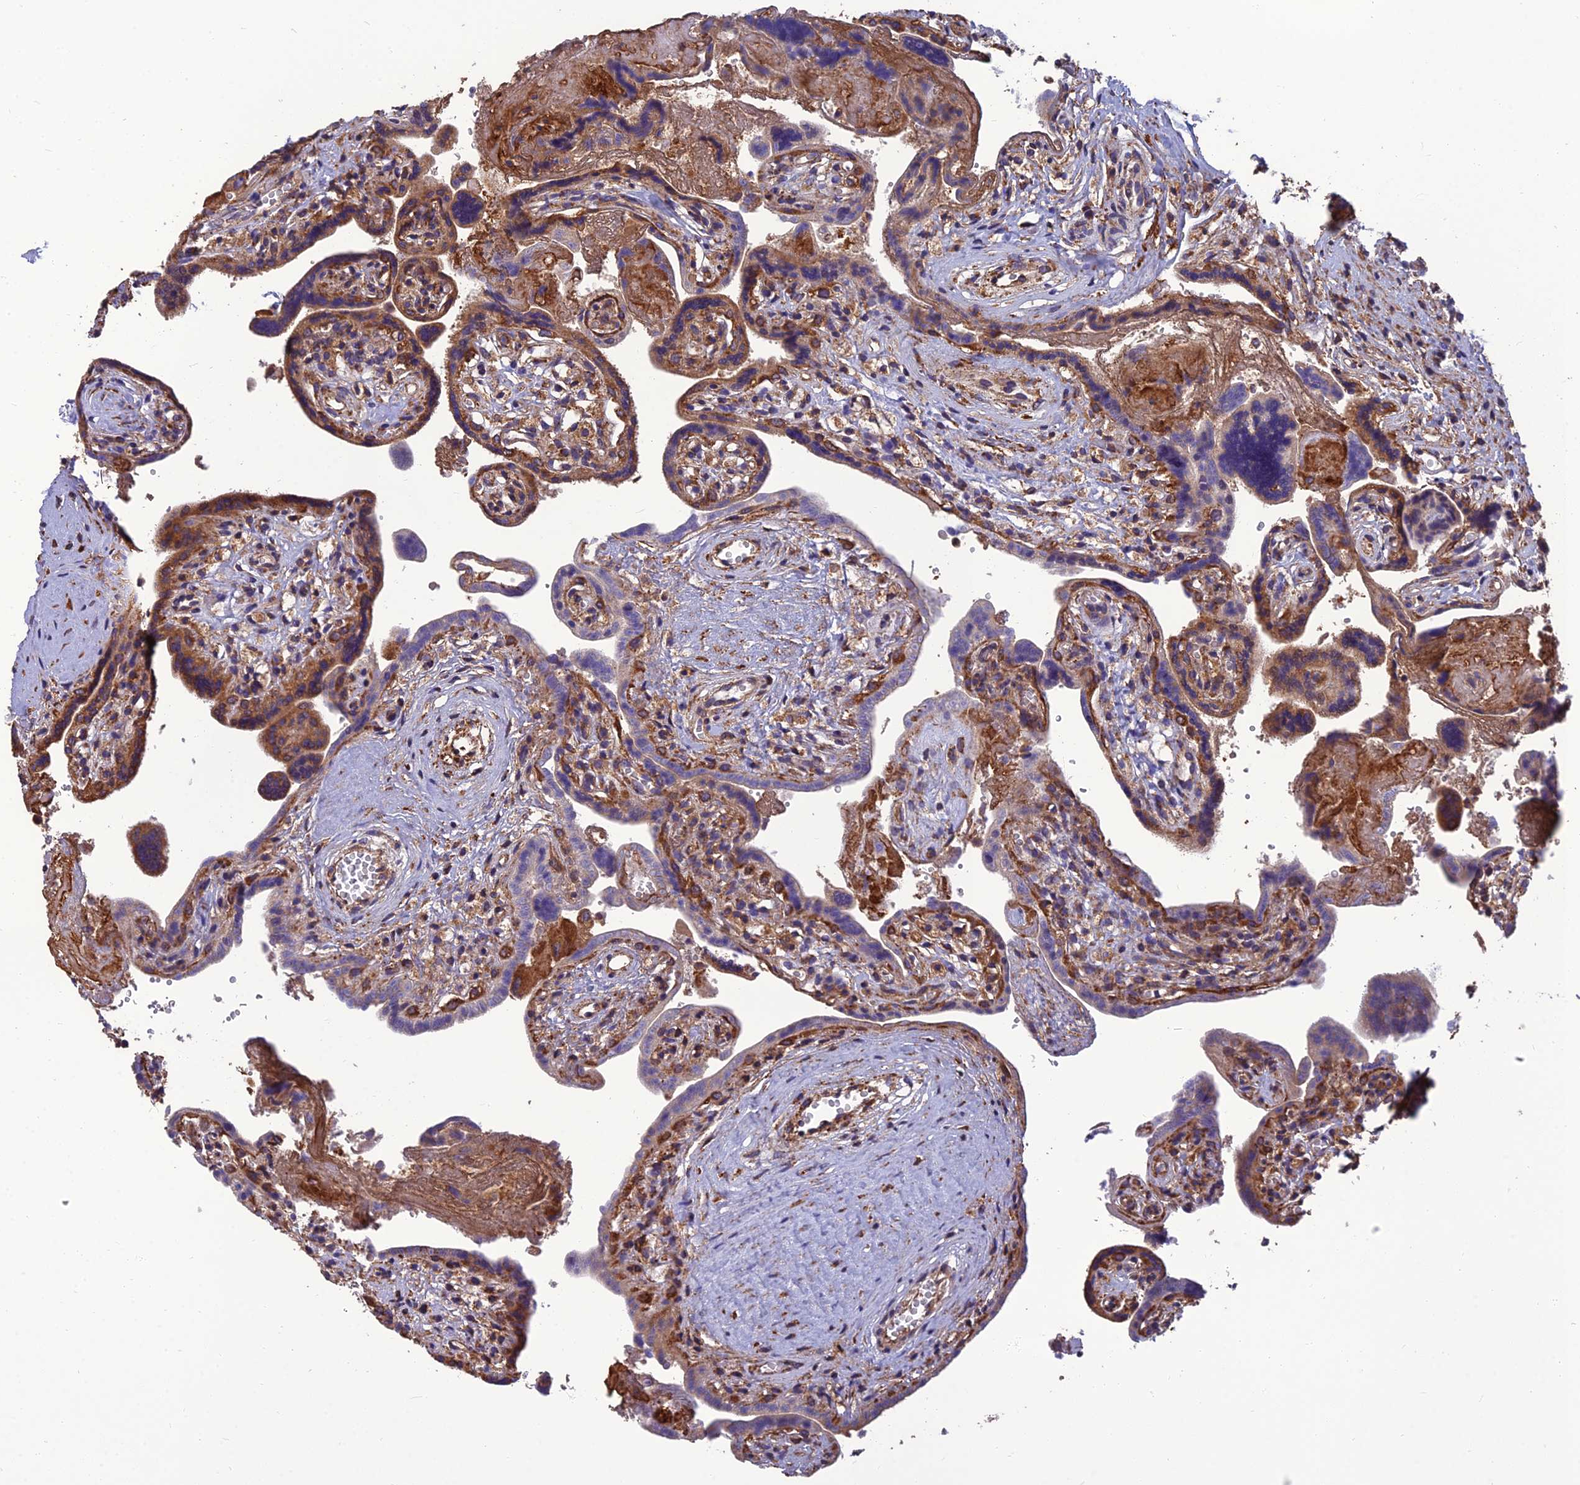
{"staining": {"intensity": "strong", "quantity": ">75%", "location": "cytoplasmic/membranous"}, "tissue": "placenta", "cell_type": "Decidual cells", "image_type": "normal", "snomed": [{"axis": "morphology", "description": "Normal tissue, NOS"}, {"axis": "topography", "description": "Placenta"}], "caption": "Brown immunohistochemical staining in unremarkable human placenta displays strong cytoplasmic/membranous positivity in approximately >75% of decidual cells.", "gene": "UMAD1", "patient": {"sex": "female", "age": 37}}